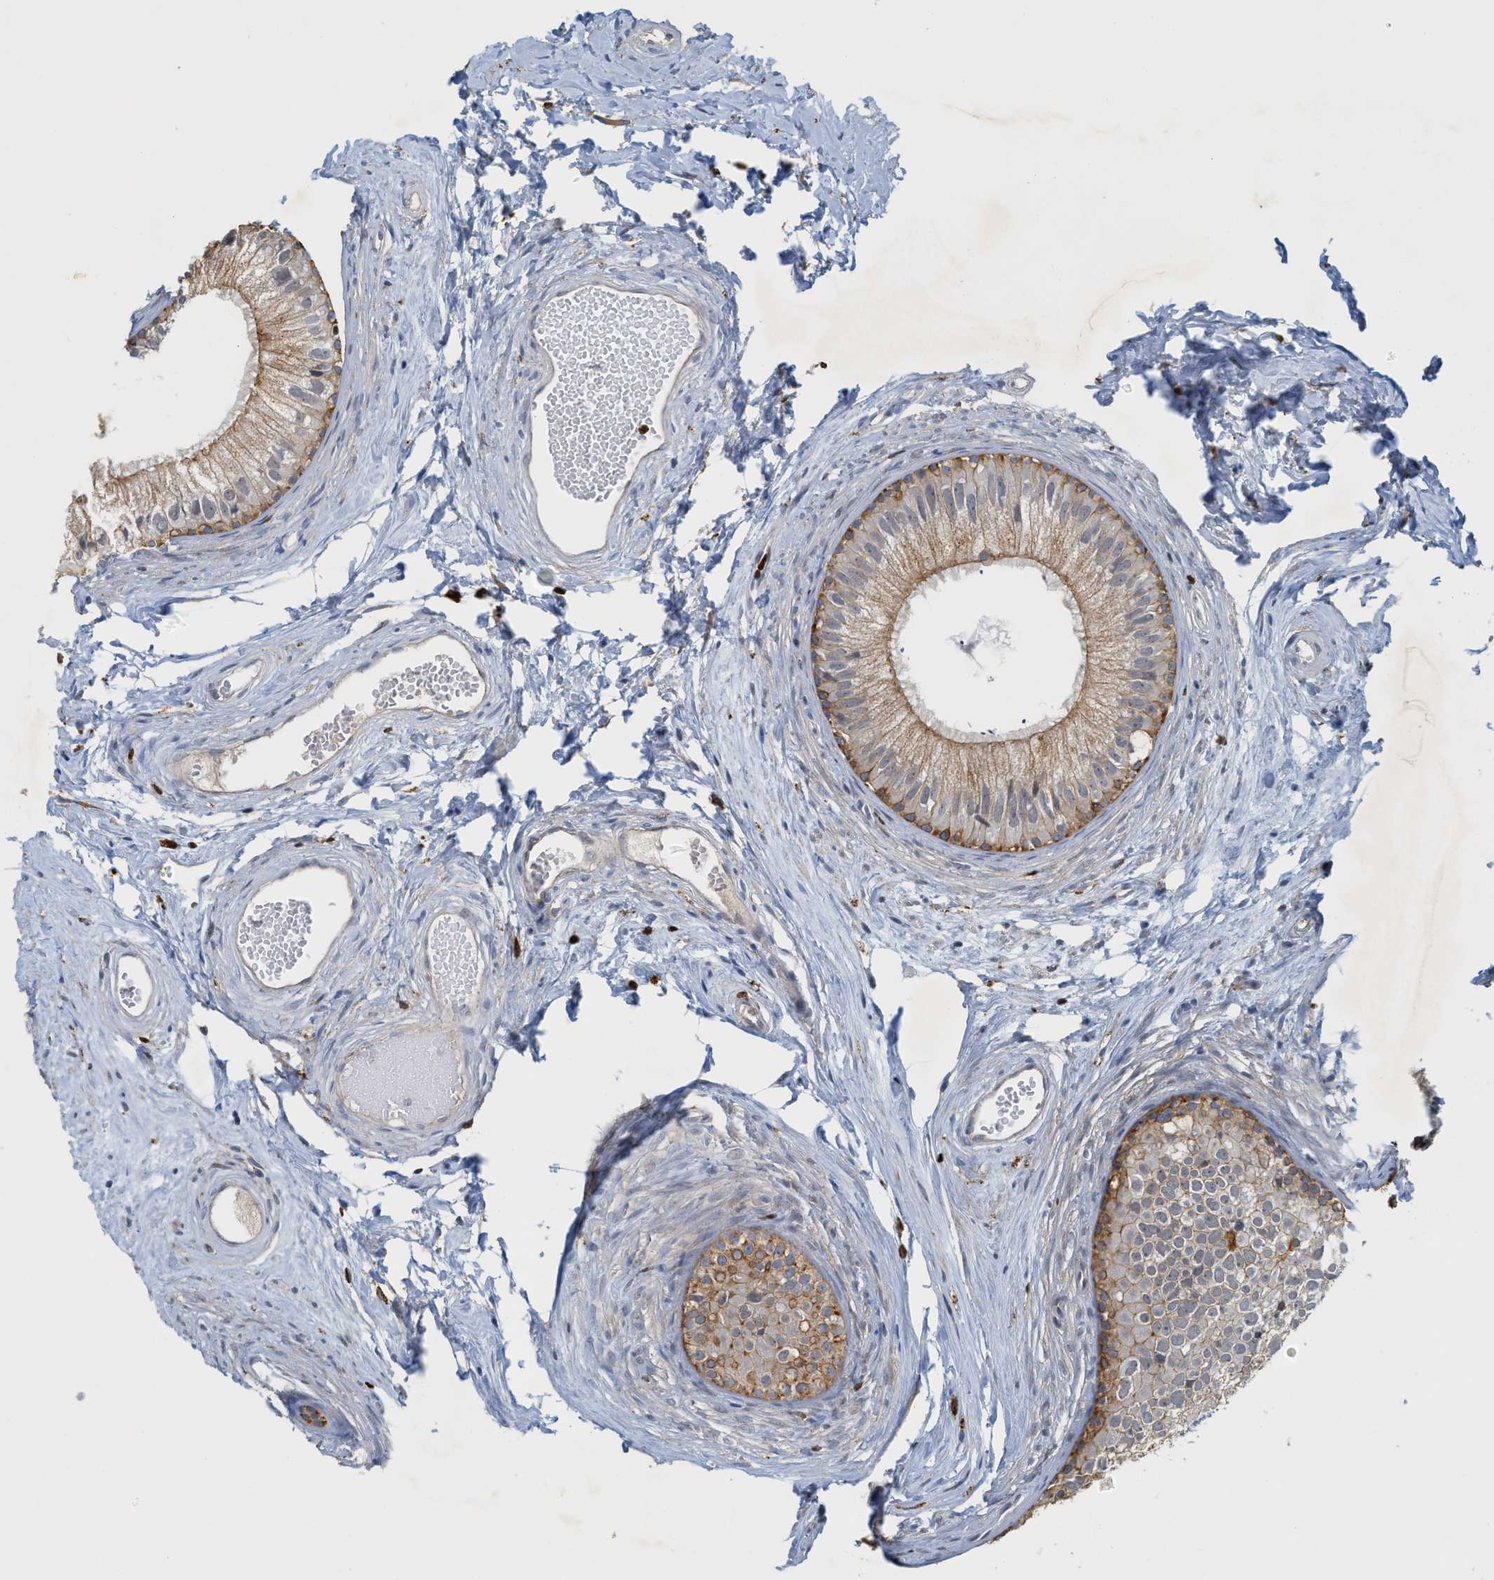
{"staining": {"intensity": "moderate", "quantity": ">75%", "location": "cytoplasmic/membranous"}, "tissue": "epididymis", "cell_type": "Glandular cells", "image_type": "normal", "snomed": [{"axis": "morphology", "description": "Normal tissue, NOS"}, {"axis": "topography", "description": "Epididymis"}], "caption": "Immunohistochemical staining of benign epididymis reveals moderate cytoplasmic/membranous protein positivity in about >75% of glandular cells.", "gene": "SH3D19", "patient": {"sex": "male", "age": 56}}